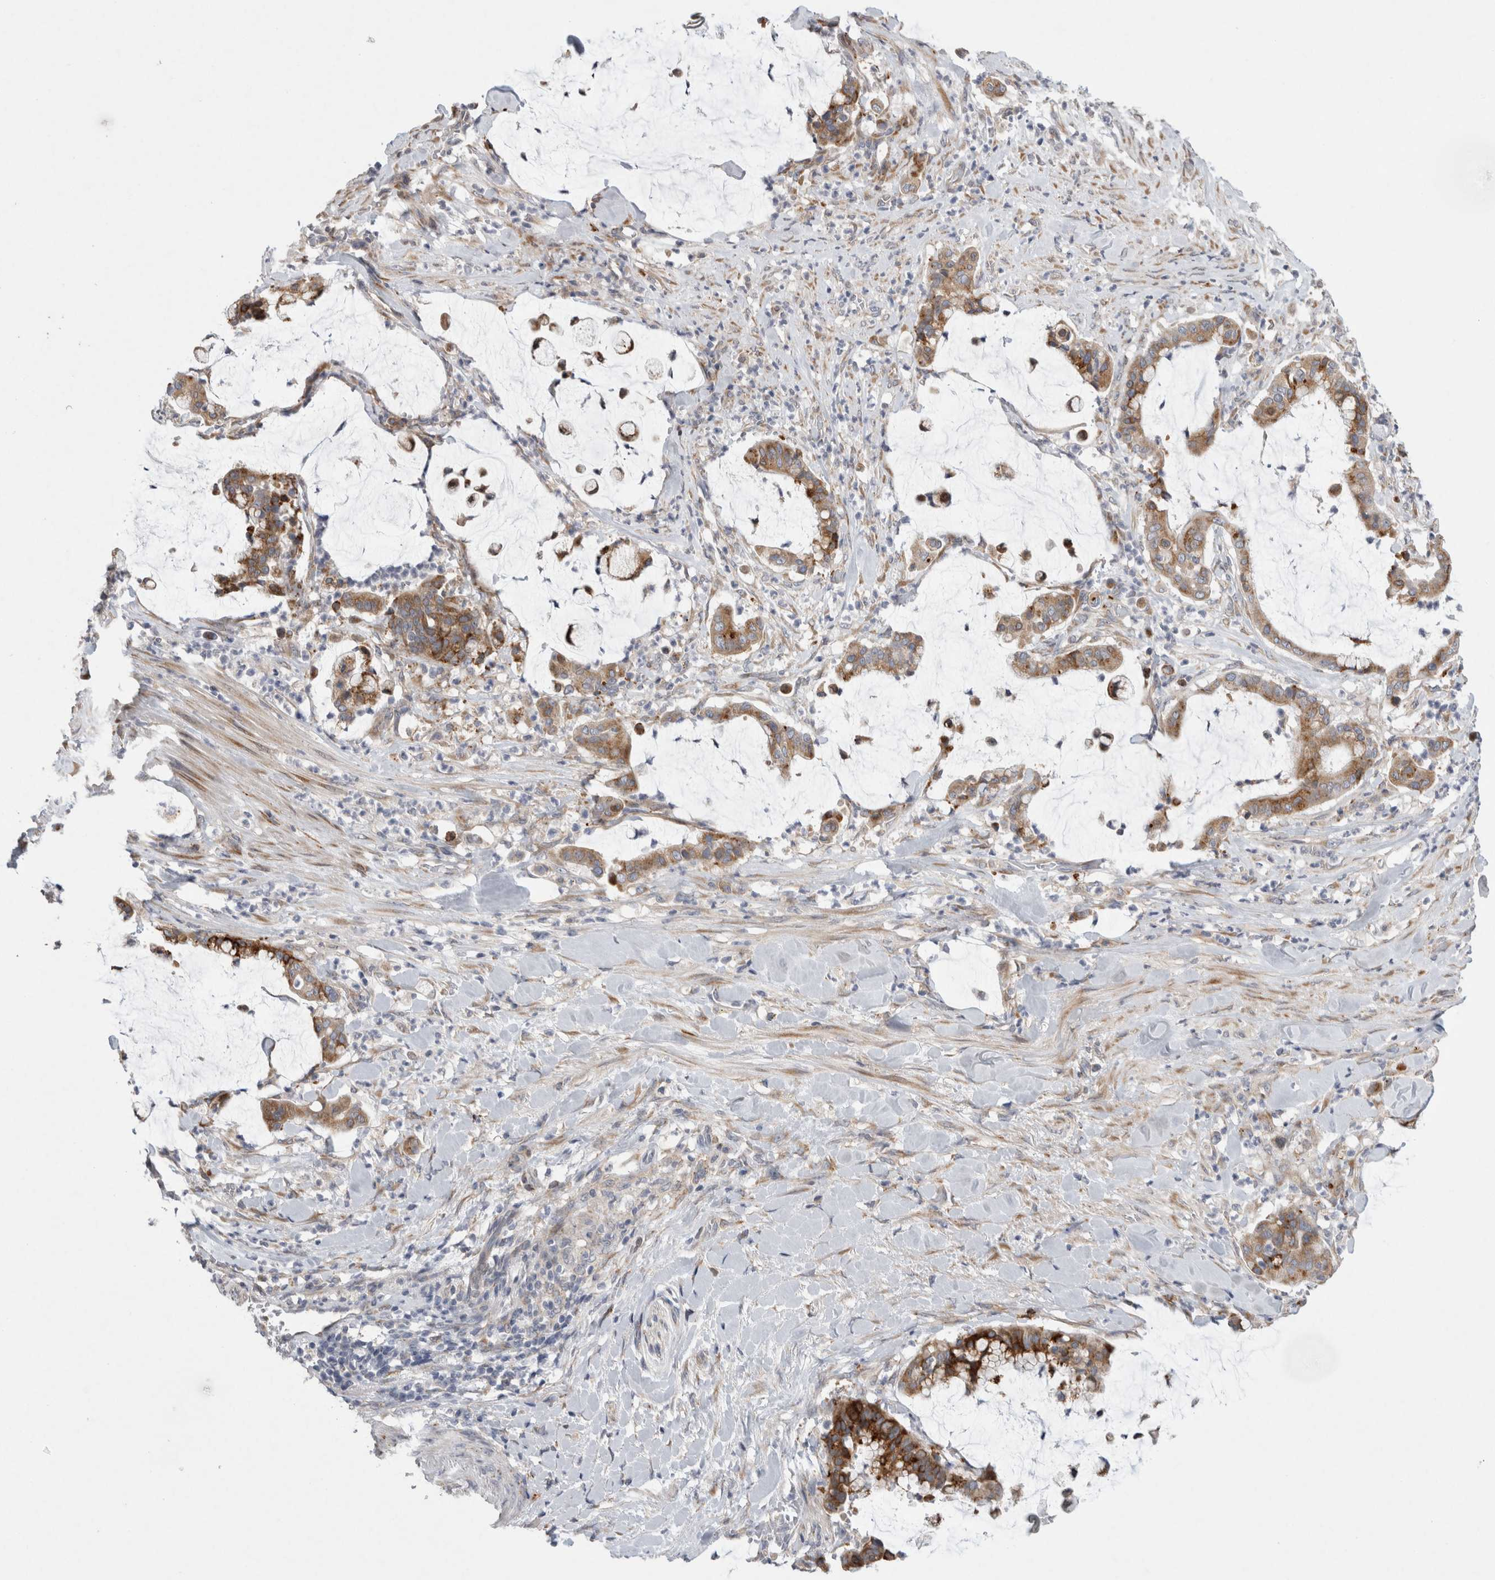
{"staining": {"intensity": "strong", "quantity": ">75%", "location": "cytoplasmic/membranous"}, "tissue": "pancreatic cancer", "cell_type": "Tumor cells", "image_type": "cancer", "snomed": [{"axis": "morphology", "description": "Adenocarcinoma, NOS"}, {"axis": "topography", "description": "Pancreas"}], "caption": "Immunohistochemical staining of human adenocarcinoma (pancreatic) demonstrates high levels of strong cytoplasmic/membranous positivity in approximately >75% of tumor cells.", "gene": "TRMT9B", "patient": {"sex": "male", "age": 41}}